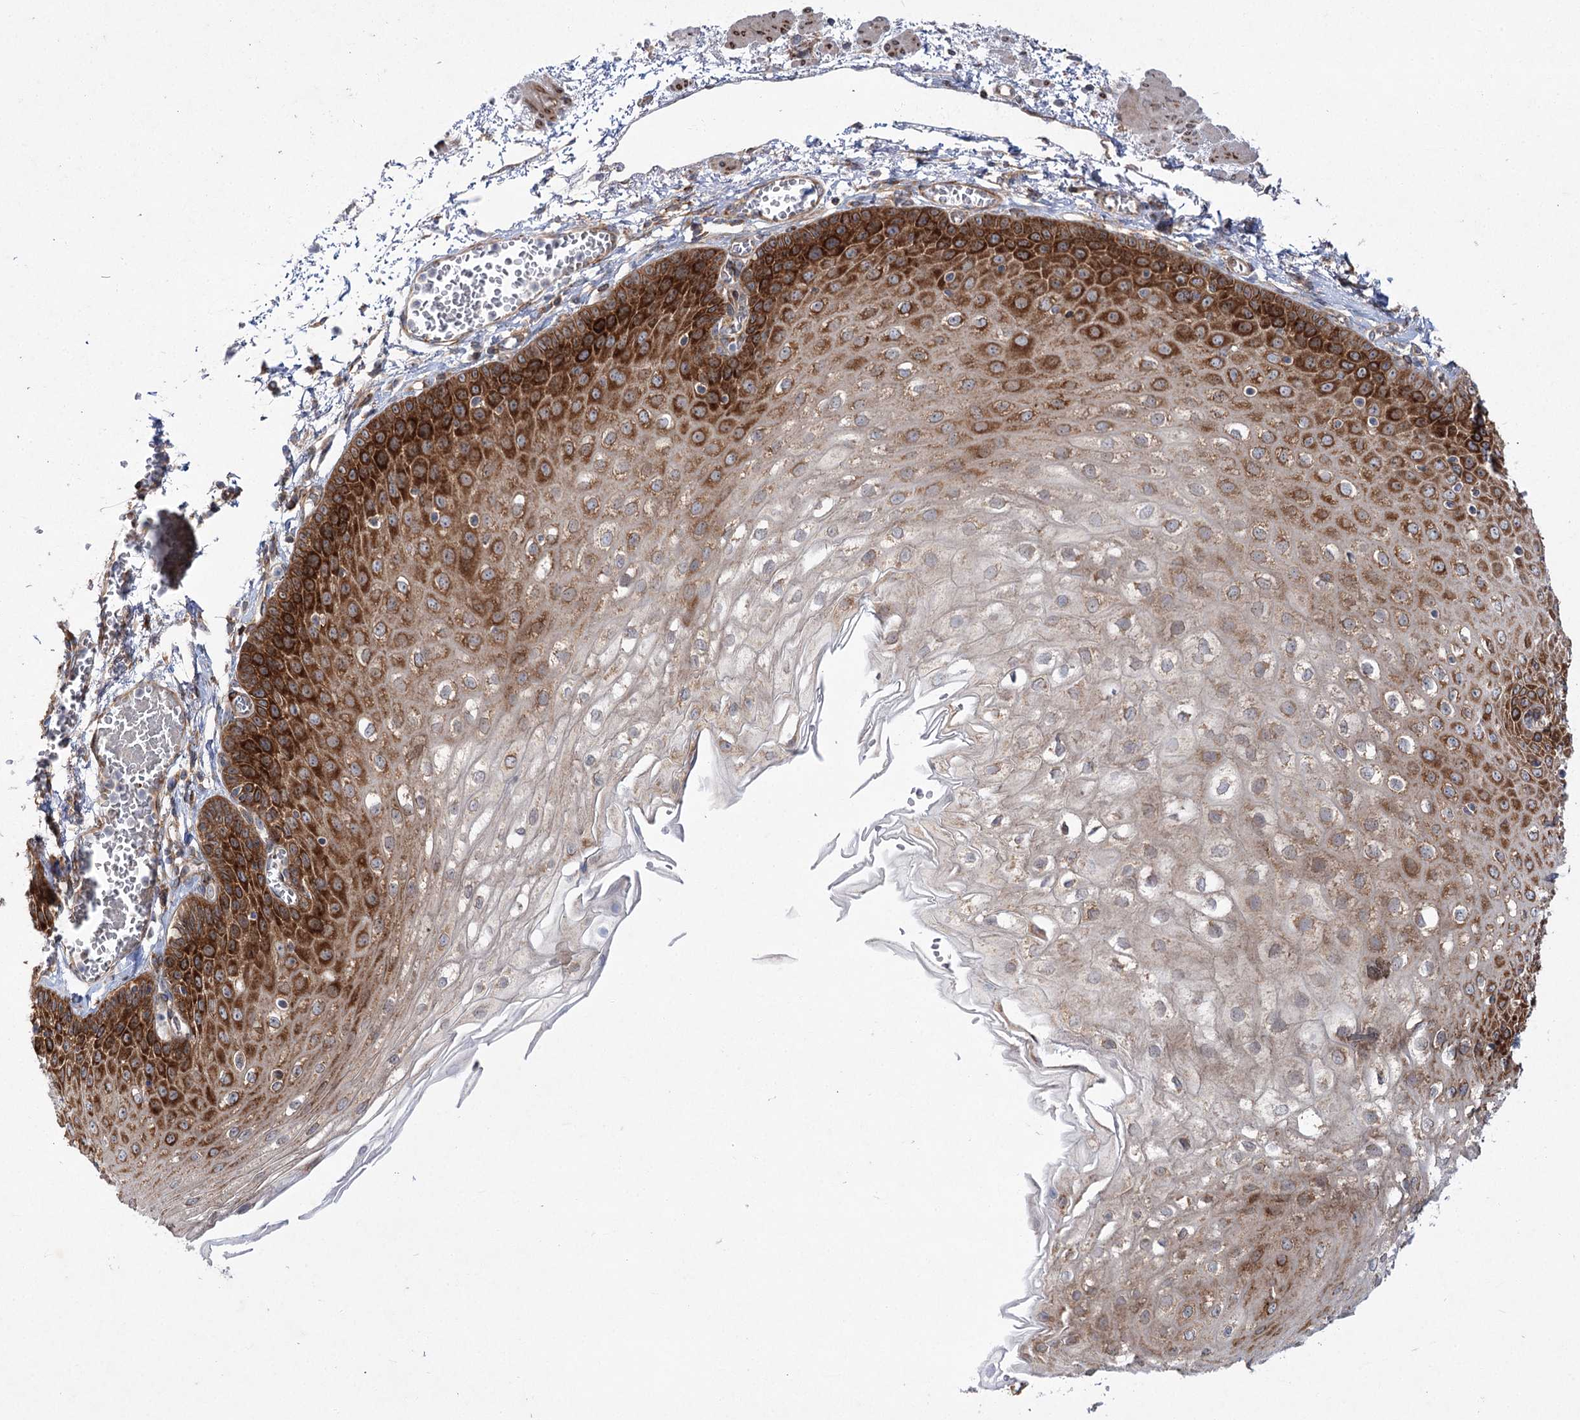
{"staining": {"intensity": "strong", "quantity": ">75%", "location": "cytoplasmic/membranous"}, "tissue": "esophagus", "cell_type": "Squamous epithelial cells", "image_type": "normal", "snomed": [{"axis": "morphology", "description": "Normal tissue, NOS"}, {"axis": "topography", "description": "Esophagus"}], "caption": "Immunohistochemistry (IHC) photomicrograph of benign esophagus: human esophagus stained using immunohistochemistry (IHC) shows high levels of strong protein expression localized specifically in the cytoplasmic/membranous of squamous epithelial cells, appearing as a cytoplasmic/membranous brown color.", "gene": "VWA2", "patient": {"sex": "male", "age": 81}}